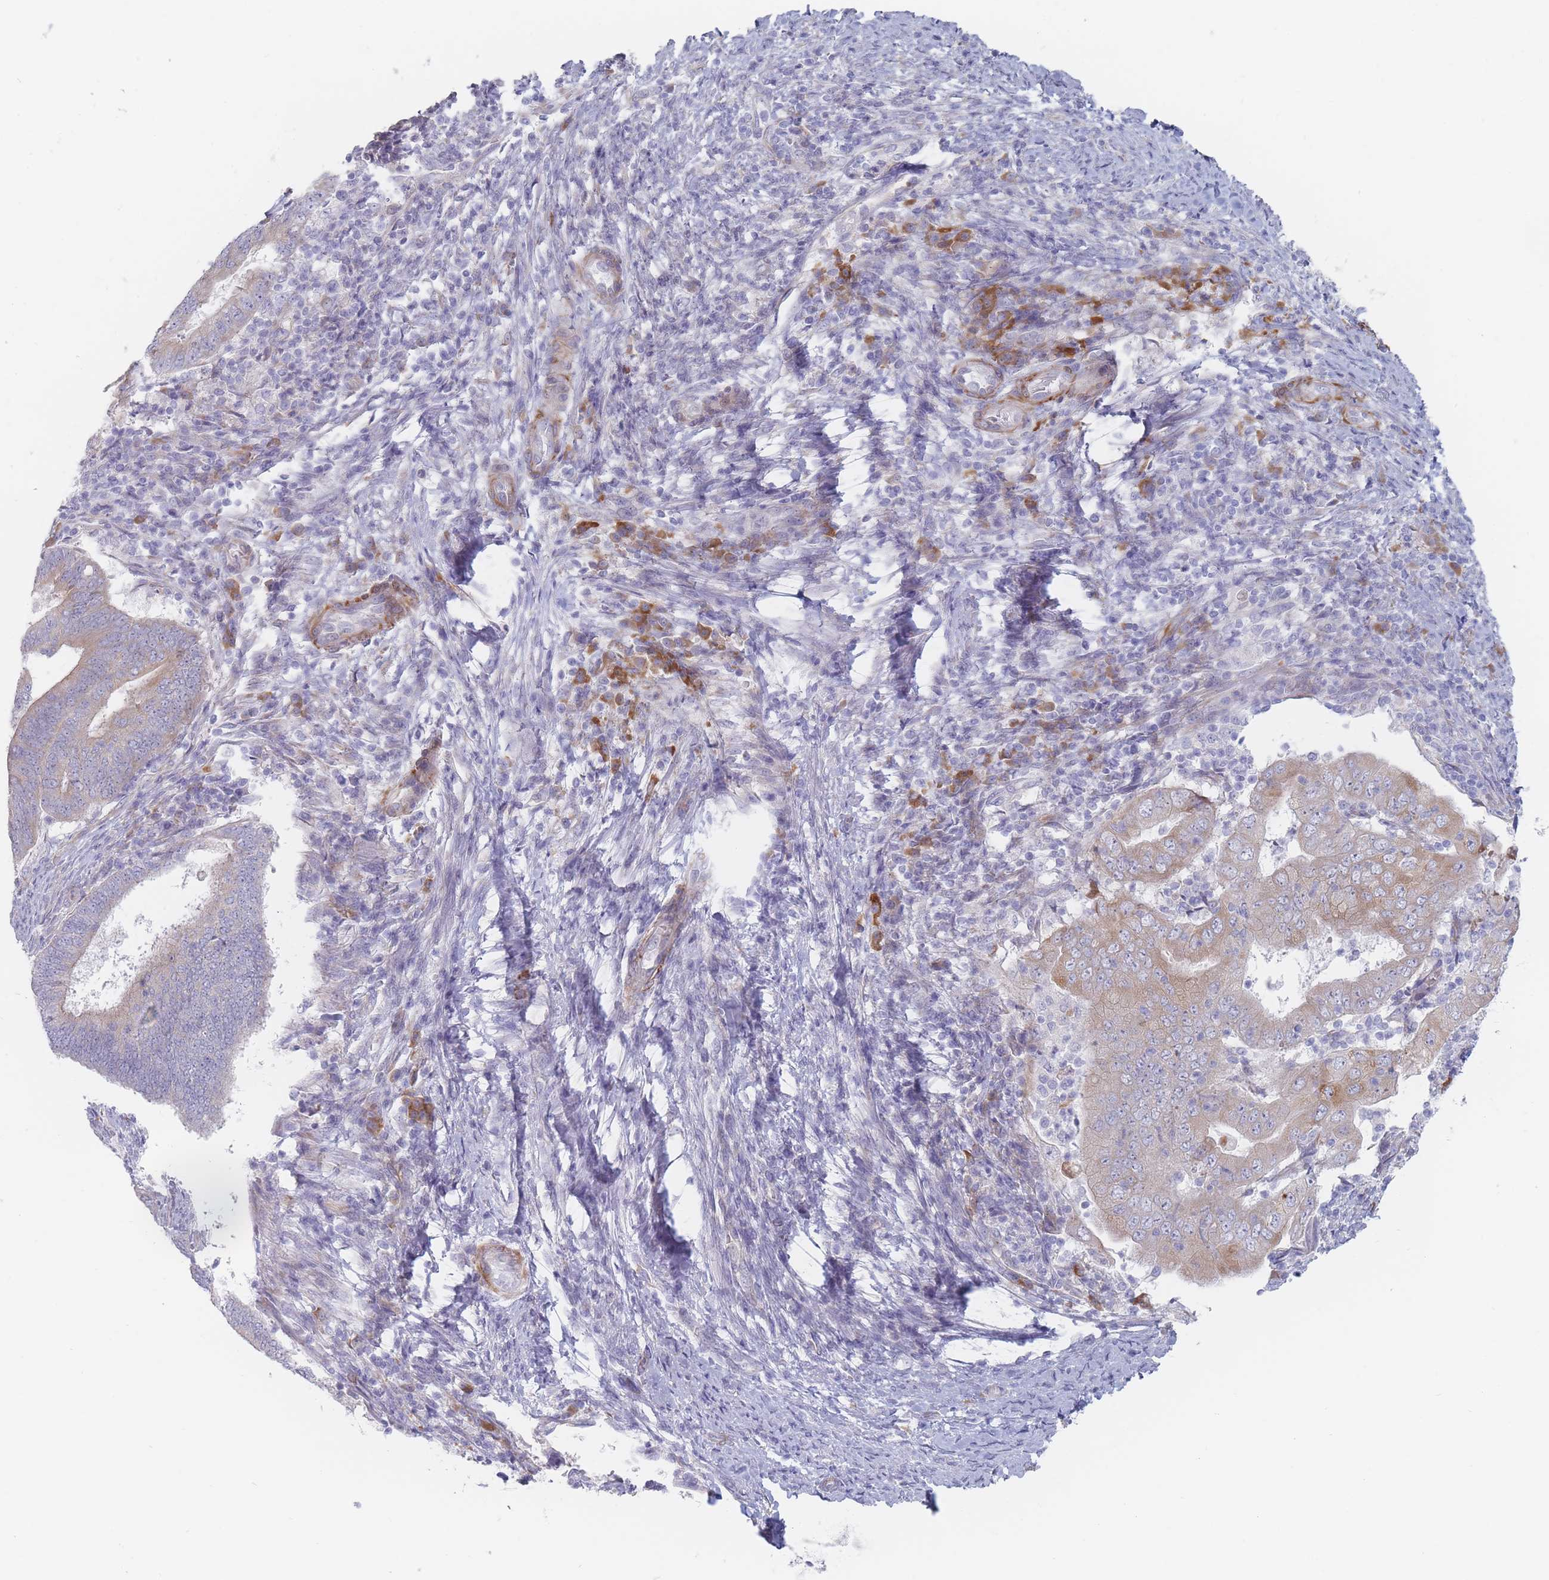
{"staining": {"intensity": "weak", "quantity": "25%-75%", "location": "cytoplasmic/membranous"}, "tissue": "endometrial cancer", "cell_type": "Tumor cells", "image_type": "cancer", "snomed": [{"axis": "morphology", "description": "Adenocarcinoma, NOS"}, {"axis": "topography", "description": "Endometrium"}], "caption": "Immunohistochemical staining of endometrial cancer shows low levels of weak cytoplasmic/membranous protein expression in approximately 25%-75% of tumor cells.", "gene": "ERBIN", "patient": {"sex": "female", "age": 70}}